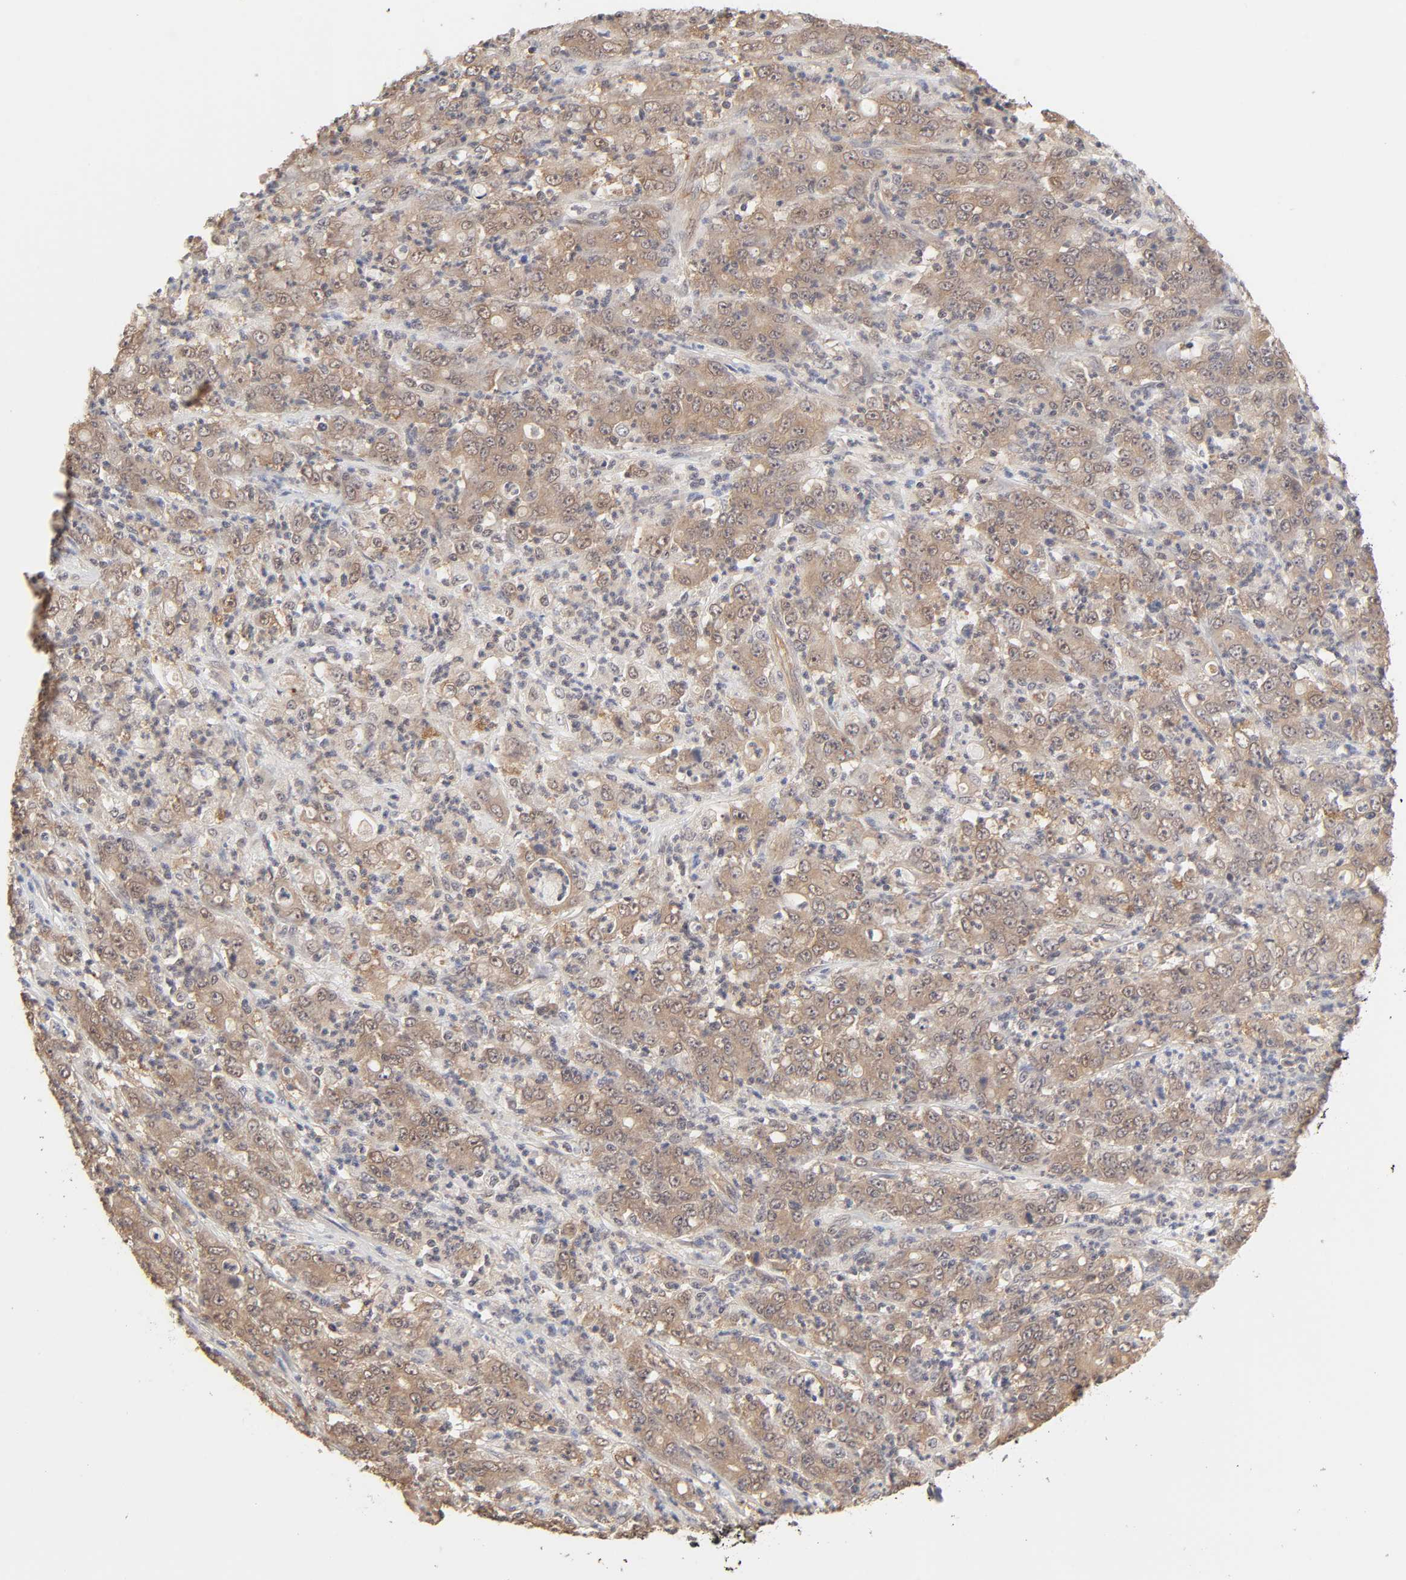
{"staining": {"intensity": "moderate", "quantity": ">75%", "location": "cytoplasmic/membranous"}, "tissue": "stomach cancer", "cell_type": "Tumor cells", "image_type": "cancer", "snomed": [{"axis": "morphology", "description": "Adenocarcinoma, NOS"}, {"axis": "topography", "description": "Stomach, lower"}], "caption": "This image exhibits stomach adenocarcinoma stained with IHC to label a protein in brown. The cytoplasmic/membranous of tumor cells show moderate positivity for the protein. Nuclei are counter-stained blue.", "gene": "MAPK1", "patient": {"sex": "female", "age": 71}}